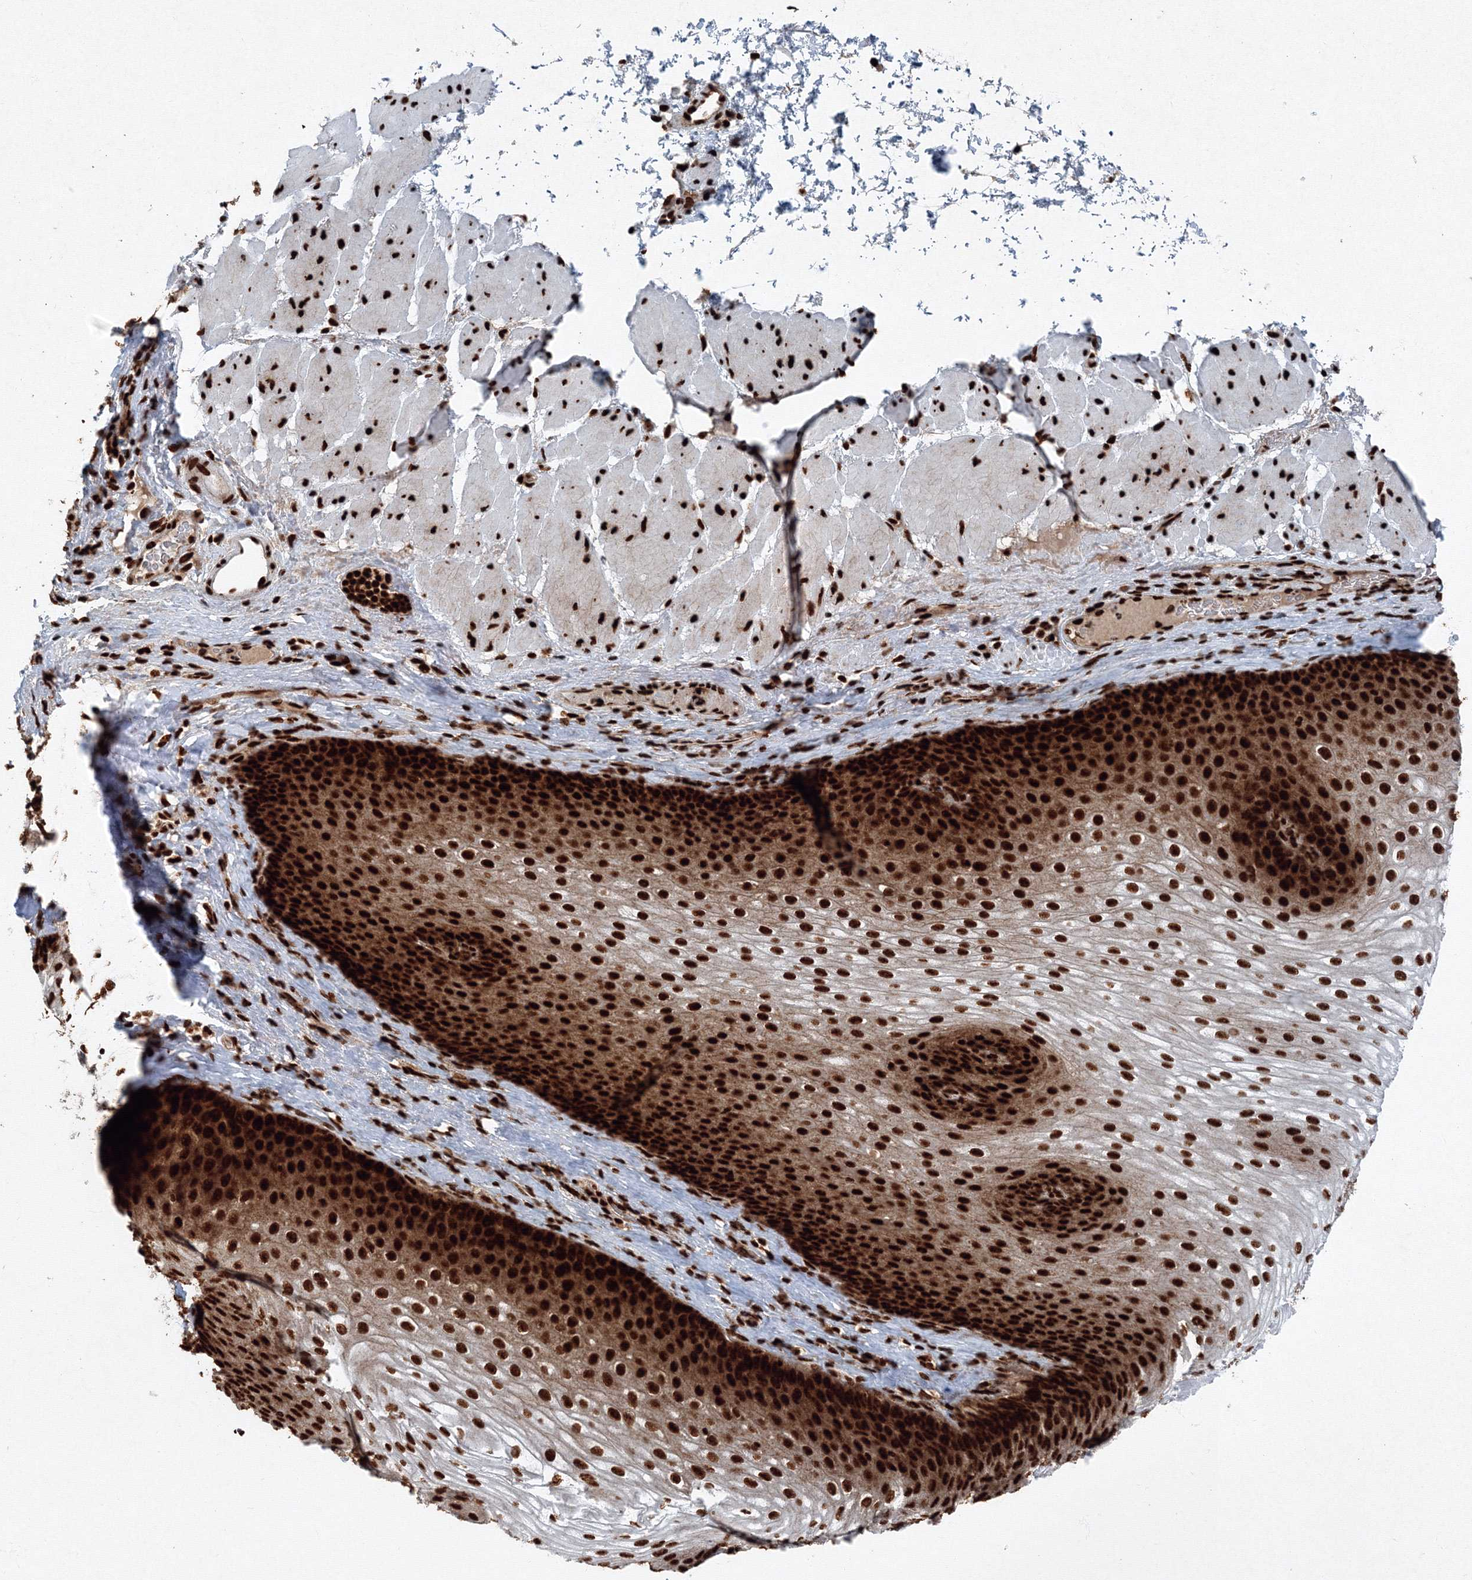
{"staining": {"intensity": "strong", "quantity": ">75%", "location": "nuclear"}, "tissue": "esophagus", "cell_type": "Squamous epithelial cells", "image_type": "normal", "snomed": [{"axis": "morphology", "description": "Normal tissue, NOS"}, {"axis": "topography", "description": "Esophagus"}], "caption": "Immunohistochemical staining of unremarkable human esophagus displays >75% levels of strong nuclear protein staining in about >75% of squamous epithelial cells.", "gene": "SNRPC", "patient": {"sex": "female", "age": 66}}